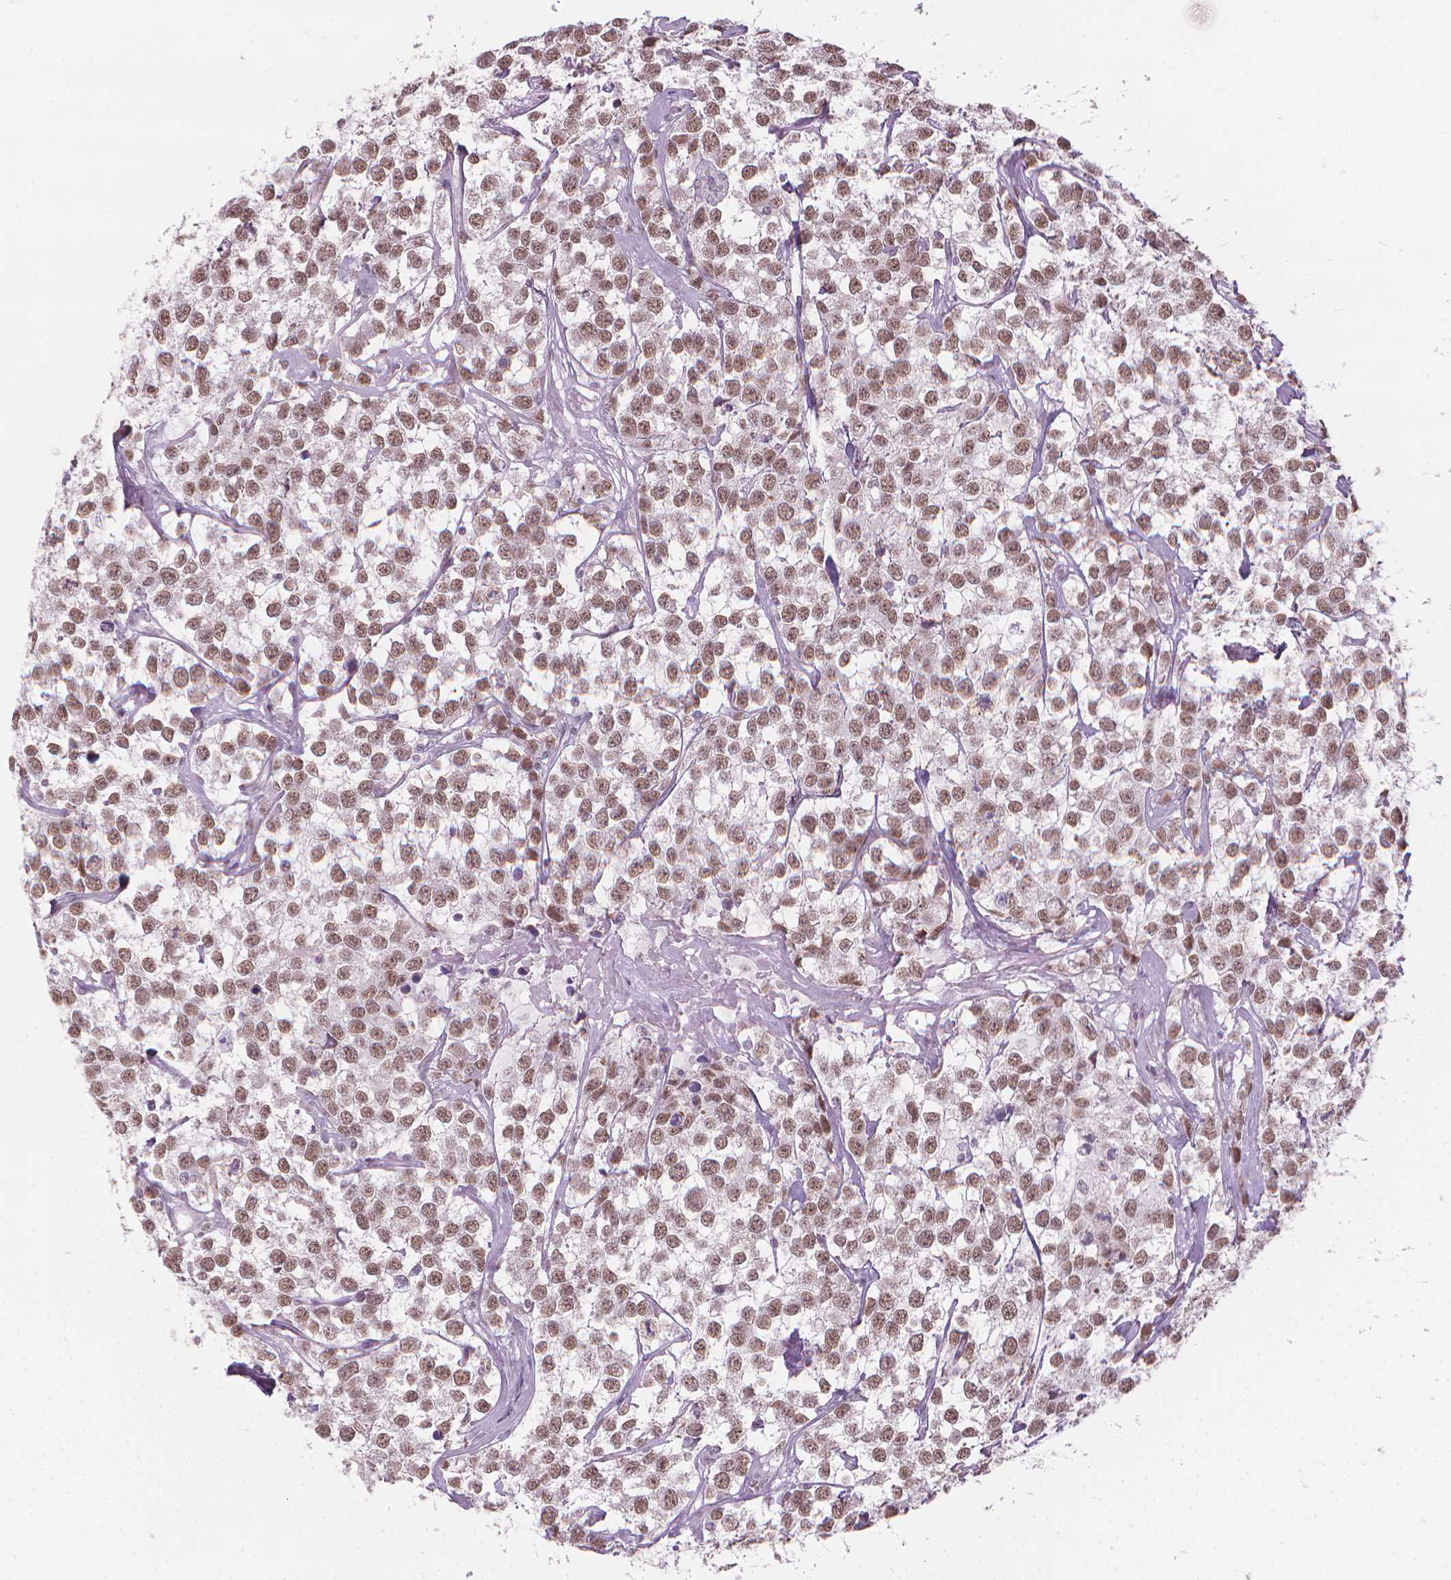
{"staining": {"intensity": "moderate", "quantity": ">75%", "location": "nuclear"}, "tissue": "testis cancer", "cell_type": "Tumor cells", "image_type": "cancer", "snomed": [{"axis": "morphology", "description": "Seminoma, NOS"}, {"axis": "topography", "description": "Testis"}], "caption": "Testis seminoma was stained to show a protein in brown. There is medium levels of moderate nuclear expression in approximately >75% of tumor cells. The protein is shown in brown color, while the nuclei are stained blue.", "gene": "CDKN1C", "patient": {"sex": "male", "age": 59}}